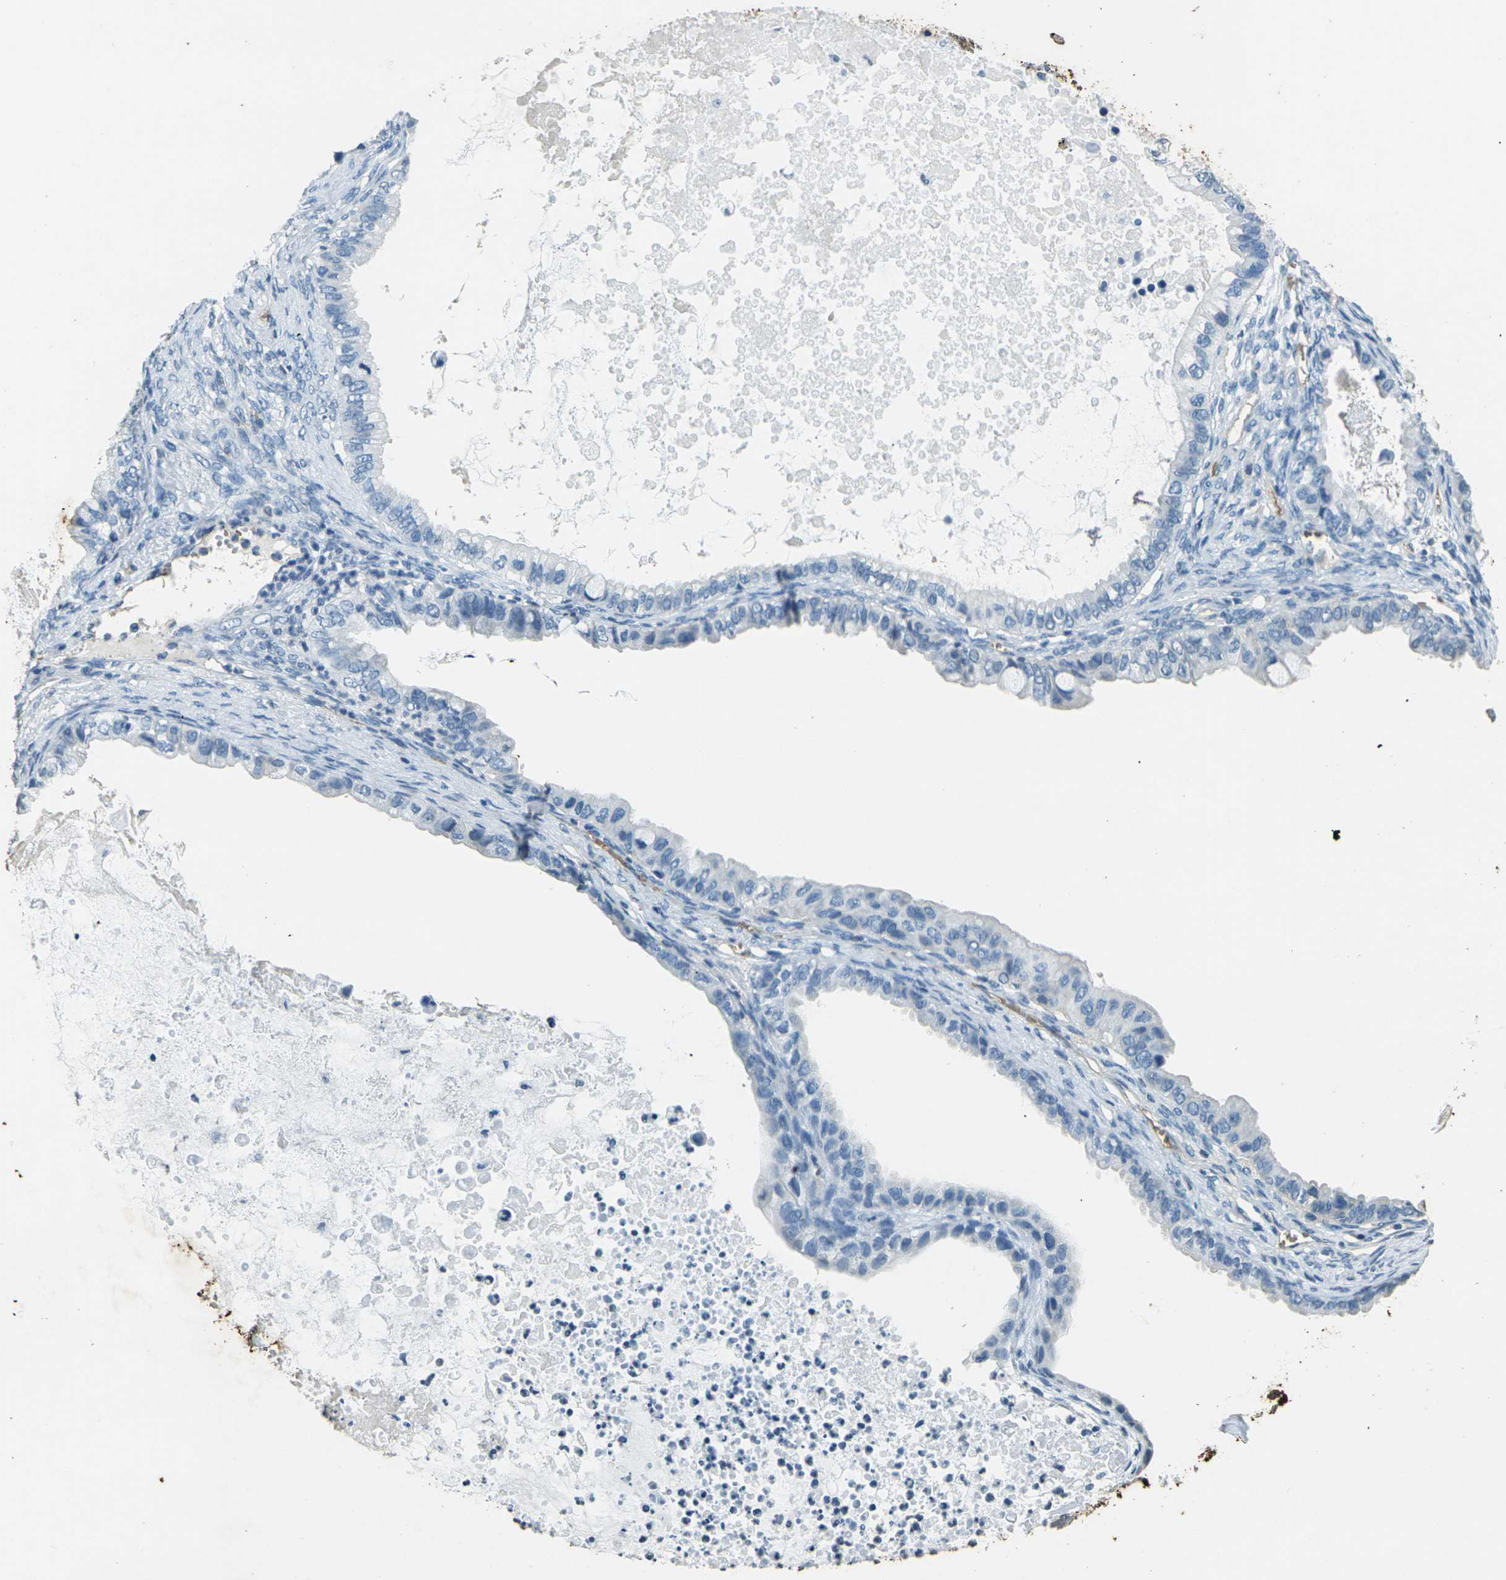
{"staining": {"intensity": "negative", "quantity": "none", "location": "none"}, "tissue": "ovarian cancer", "cell_type": "Tumor cells", "image_type": "cancer", "snomed": [{"axis": "morphology", "description": "Cystadenocarcinoma, mucinous, NOS"}, {"axis": "topography", "description": "Ovary"}], "caption": "Protein analysis of ovarian cancer (mucinous cystadenocarcinoma) reveals no significant expression in tumor cells. (IHC, brightfield microscopy, high magnification).", "gene": "HBB", "patient": {"sex": "female", "age": 80}}